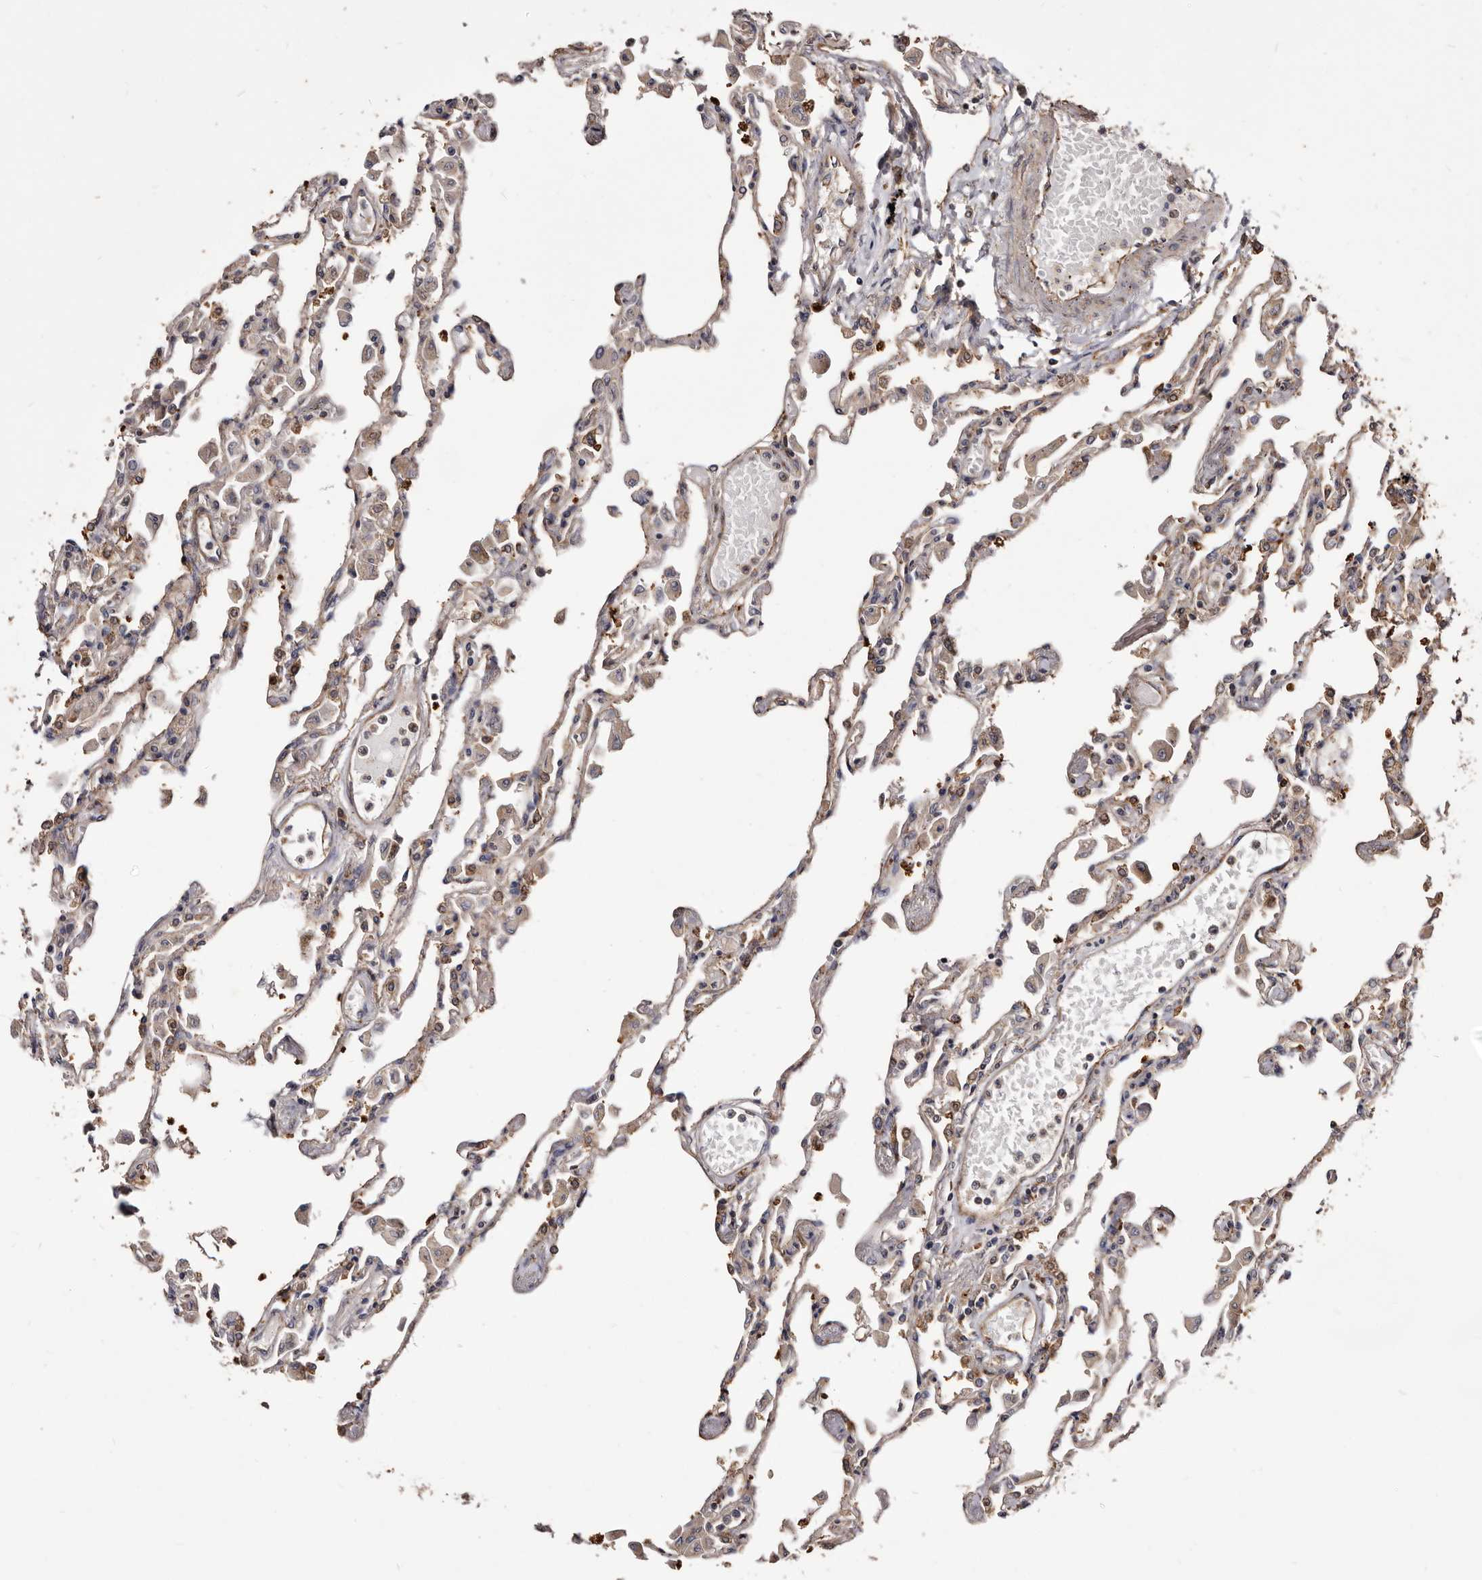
{"staining": {"intensity": "moderate", "quantity": "25%-75%", "location": "cytoplasmic/membranous"}, "tissue": "lung", "cell_type": "Alveolar cells", "image_type": "normal", "snomed": [{"axis": "morphology", "description": "Normal tissue, NOS"}, {"axis": "topography", "description": "Bronchus"}, {"axis": "topography", "description": "Lung"}], "caption": "Protein expression analysis of benign lung displays moderate cytoplasmic/membranous expression in approximately 25%-75% of alveolar cells.", "gene": "TPD52", "patient": {"sex": "female", "age": 49}}